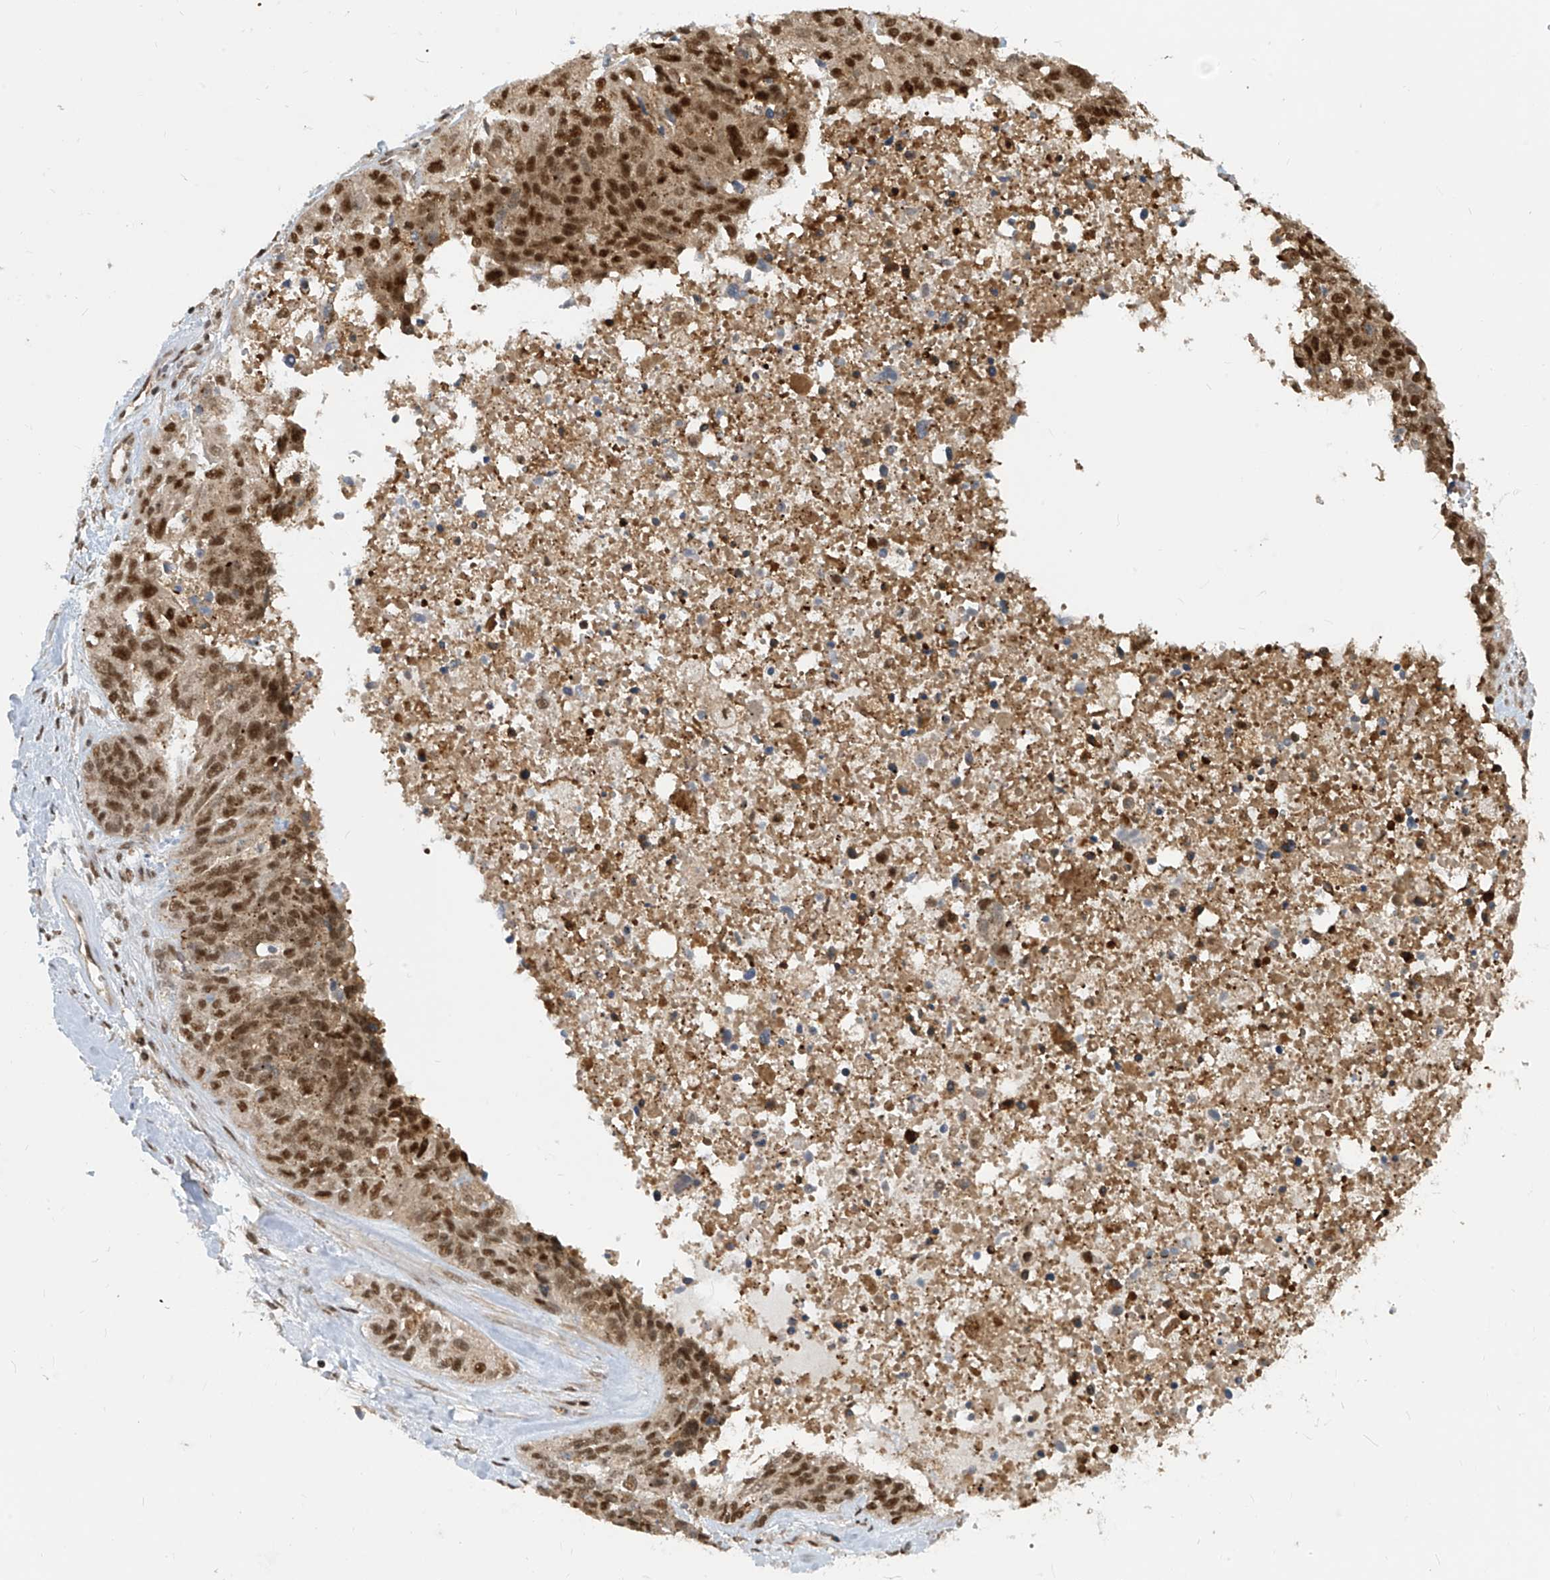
{"staining": {"intensity": "strong", "quantity": ">75%", "location": "nuclear"}, "tissue": "ovarian cancer", "cell_type": "Tumor cells", "image_type": "cancer", "snomed": [{"axis": "morphology", "description": "Cystadenocarcinoma, serous, NOS"}, {"axis": "topography", "description": "Ovary"}], "caption": "An immunohistochemistry photomicrograph of neoplastic tissue is shown. Protein staining in brown highlights strong nuclear positivity in ovarian serous cystadenocarcinoma within tumor cells. The staining was performed using DAB to visualize the protein expression in brown, while the nuclei were stained in blue with hematoxylin (Magnification: 20x).", "gene": "LAGE3", "patient": {"sex": "female", "age": 44}}